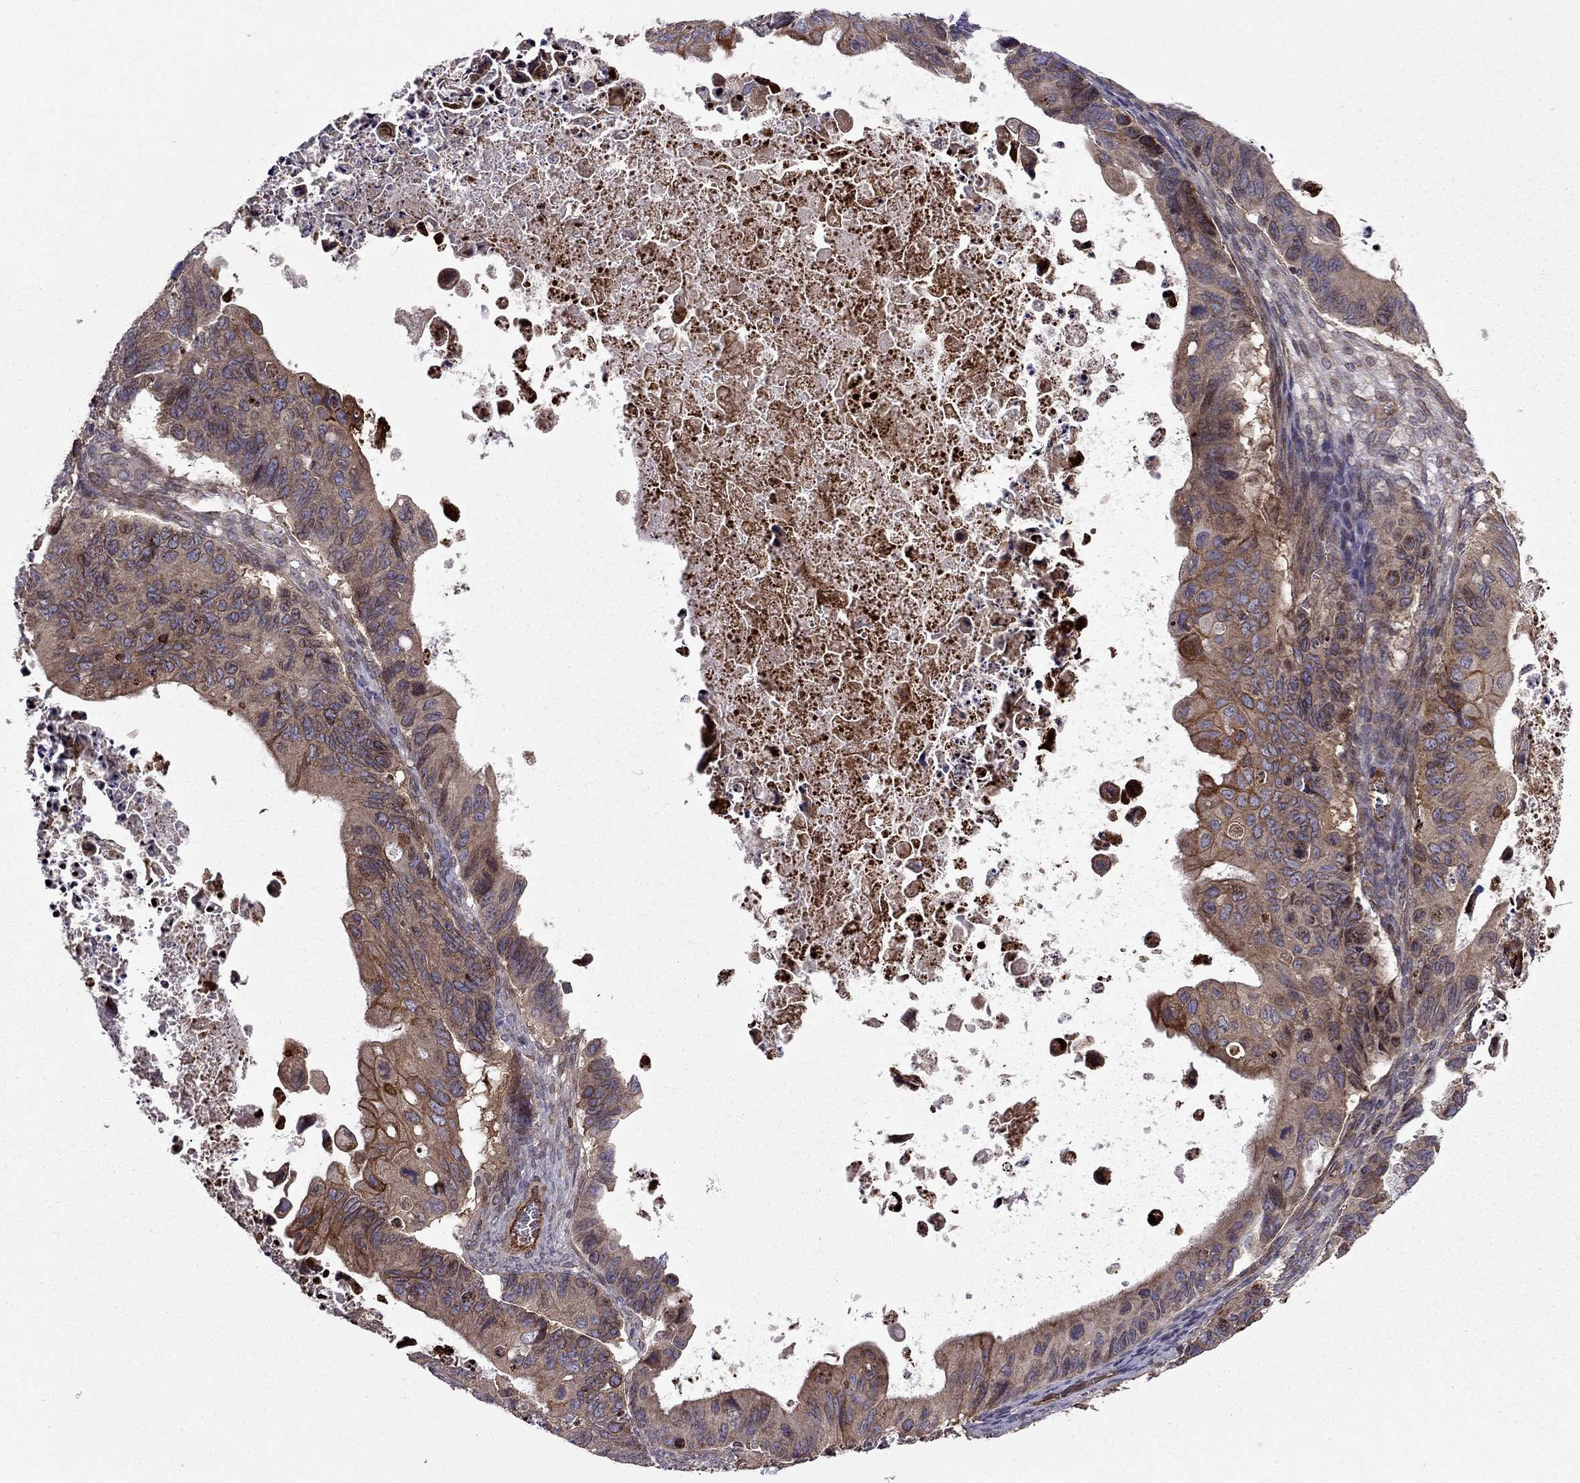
{"staining": {"intensity": "moderate", "quantity": ">75%", "location": "cytoplasmic/membranous"}, "tissue": "ovarian cancer", "cell_type": "Tumor cells", "image_type": "cancer", "snomed": [{"axis": "morphology", "description": "Cystadenocarcinoma, mucinous, NOS"}, {"axis": "topography", "description": "Ovary"}], "caption": "Moderate cytoplasmic/membranous staining is identified in about >75% of tumor cells in mucinous cystadenocarcinoma (ovarian).", "gene": "CDC42BPA", "patient": {"sex": "female", "age": 64}}